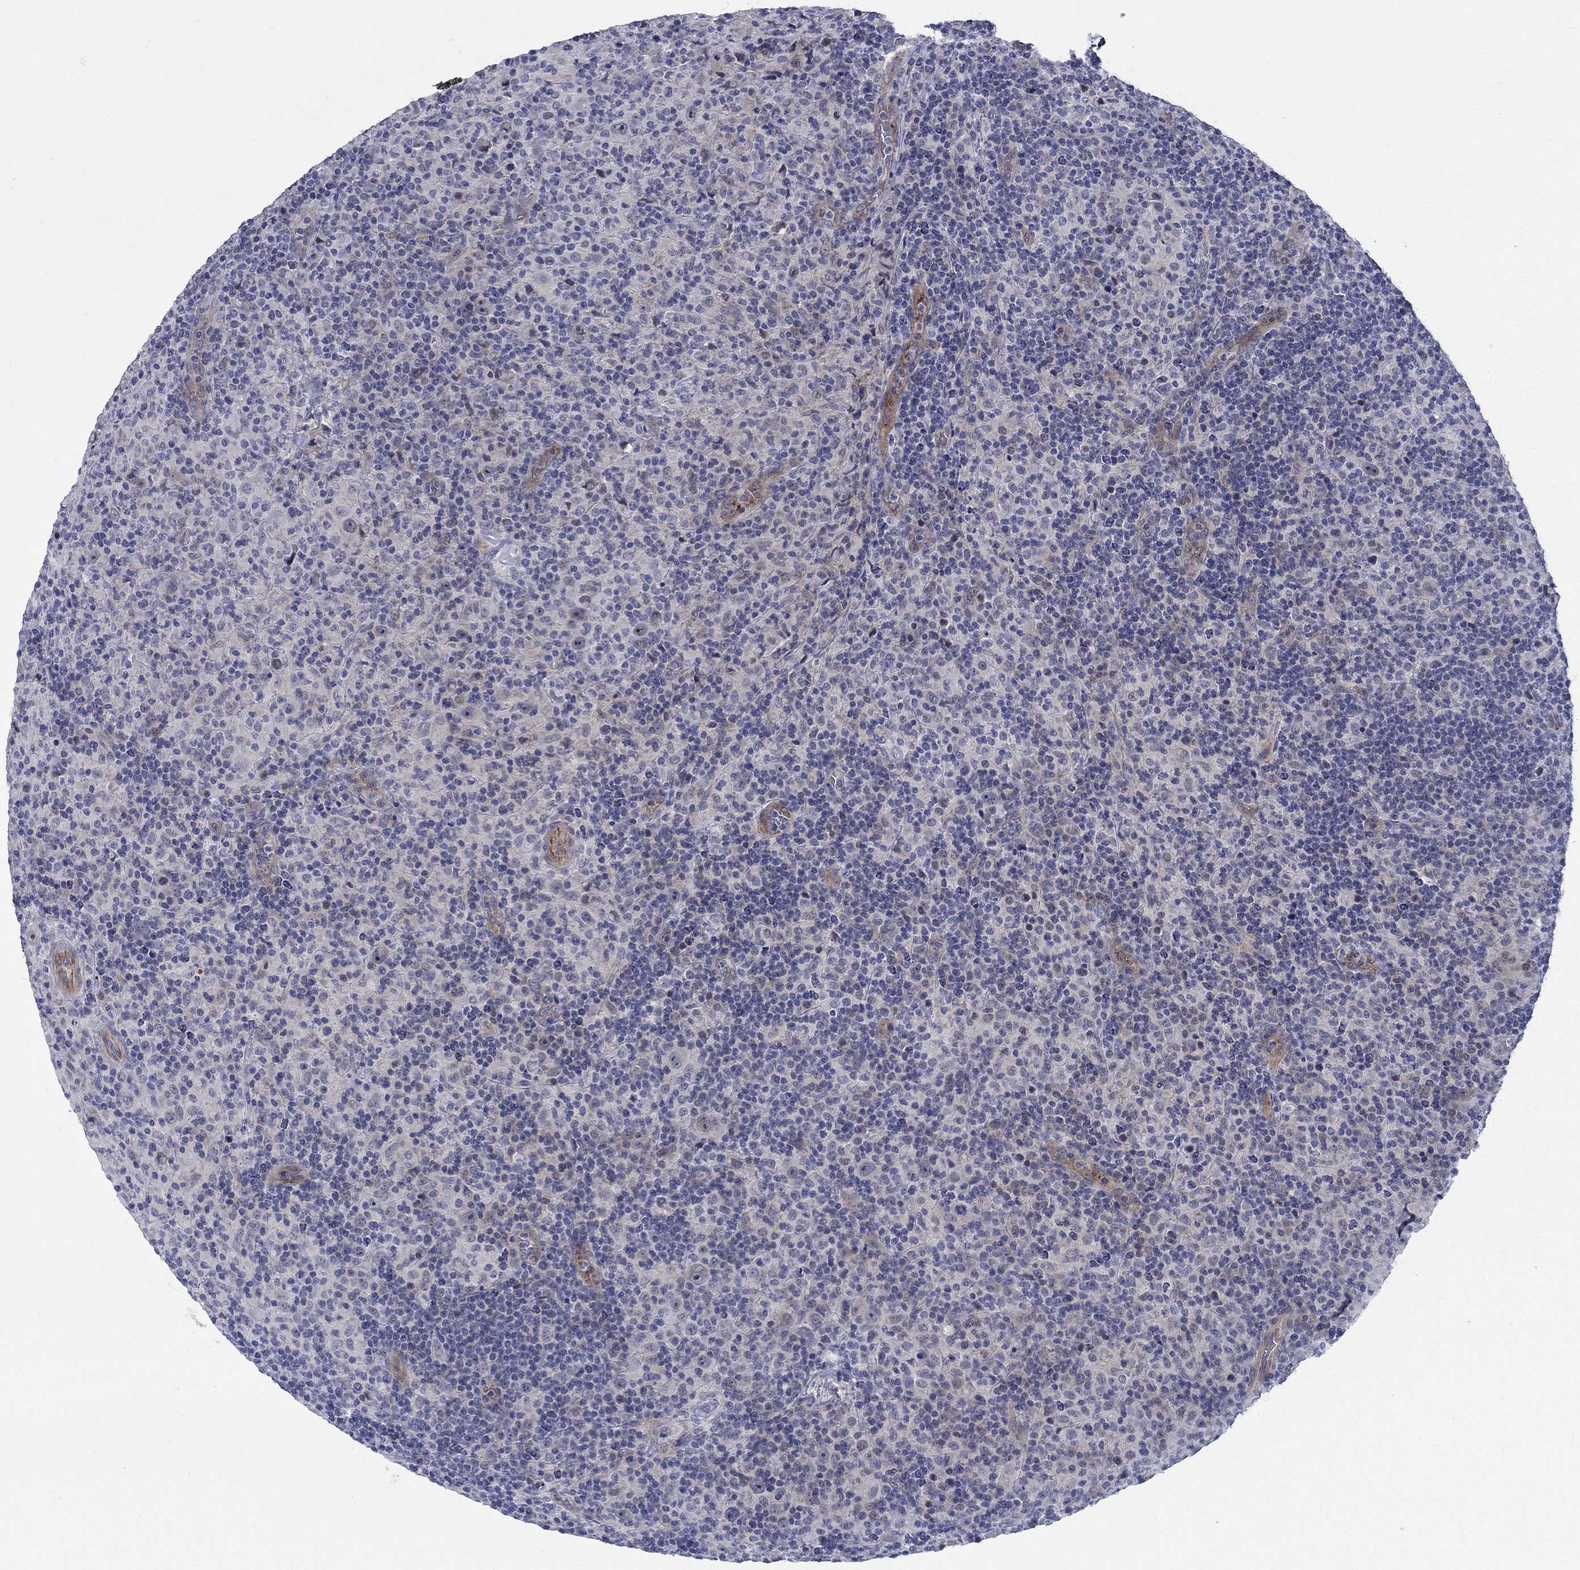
{"staining": {"intensity": "negative", "quantity": "none", "location": "none"}, "tissue": "lymphoma", "cell_type": "Tumor cells", "image_type": "cancer", "snomed": [{"axis": "morphology", "description": "Hodgkin's disease, NOS"}, {"axis": "topography", "description": "Lymph node"}], "caption": "Immunohistochemistry photomicrograph of human Hodgkin's disease stained for a protein (brown), which shows no expression in tumor cells. (IHC, brightfield microscopy, high magnification).", "gene": "SLC1A1", "patient": {"sex": "male", "age": 70}}